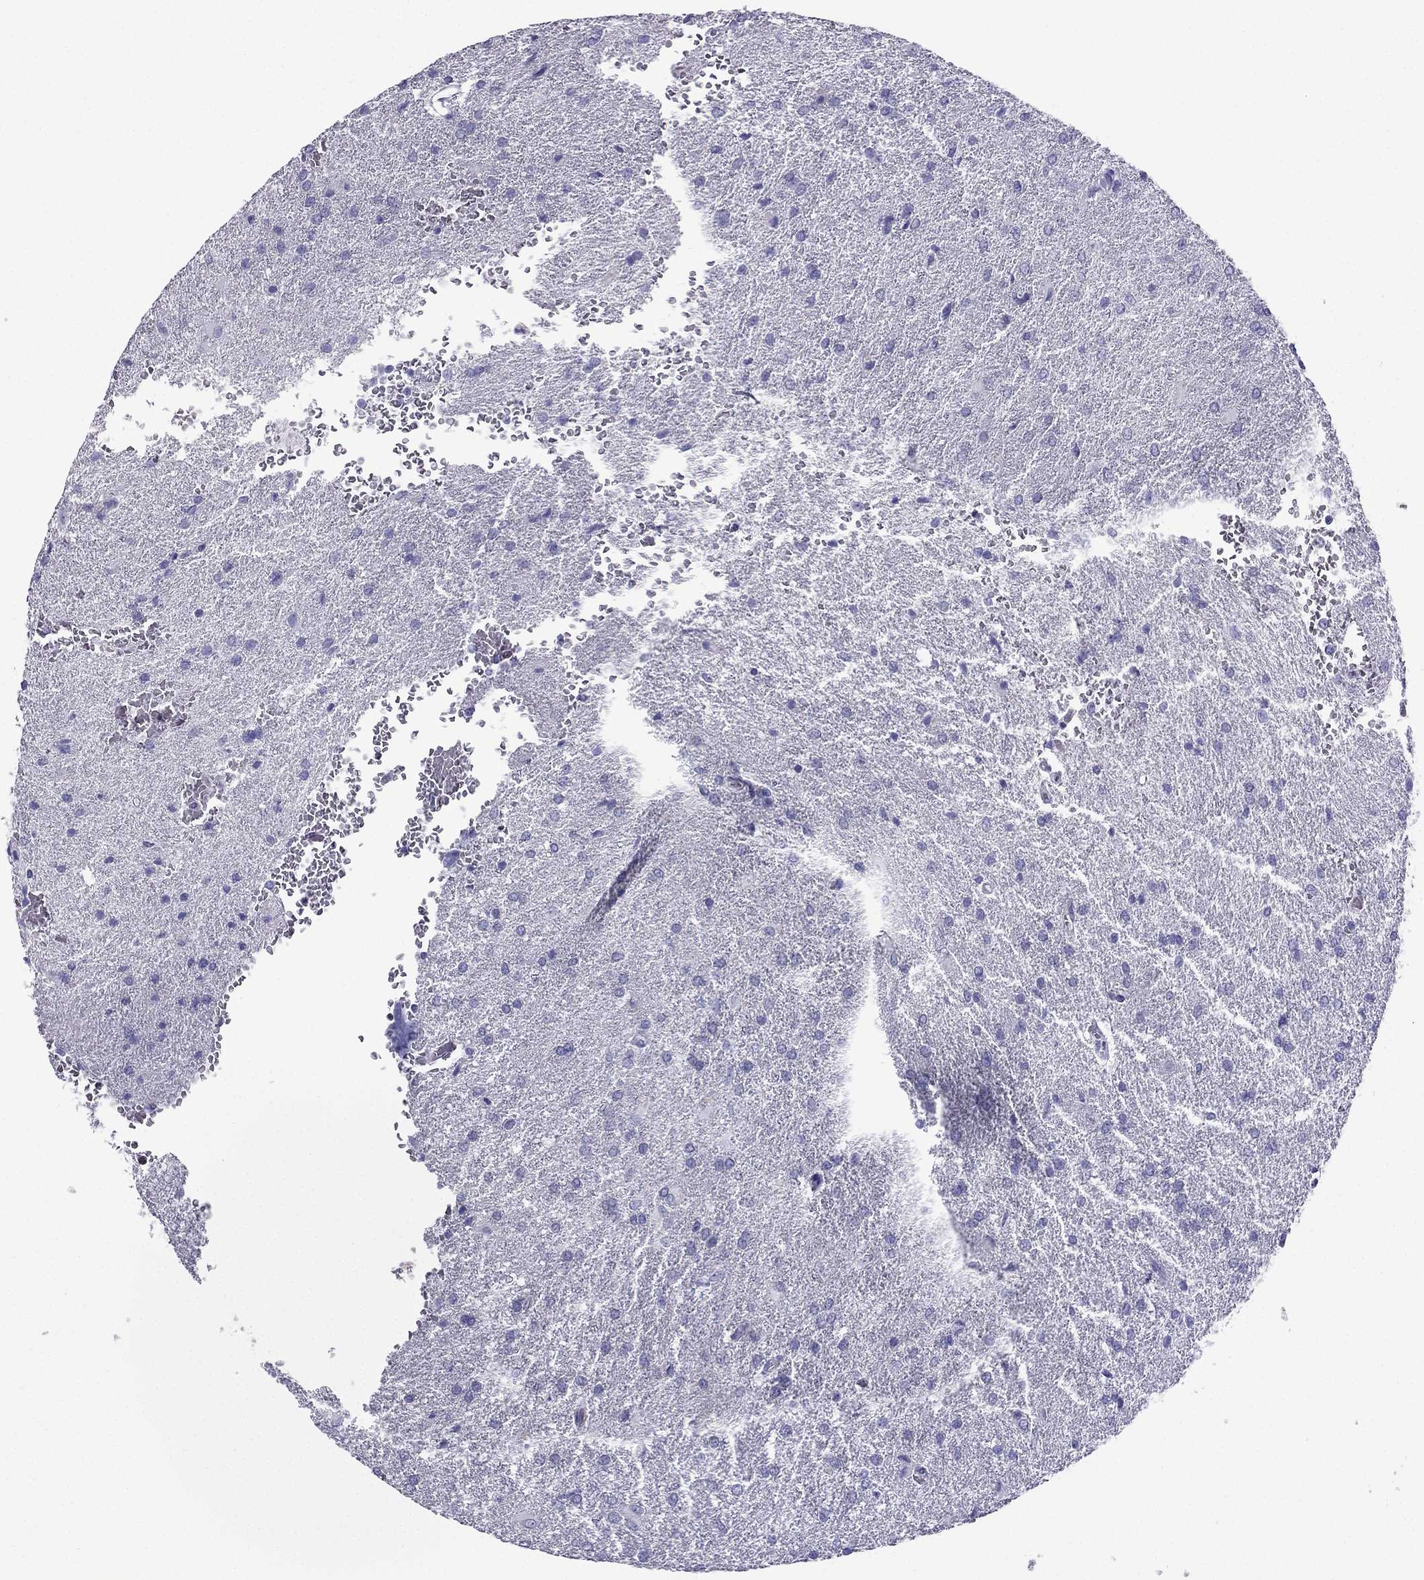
{"staining": {"intensity": "negative", "quantity": "none", "location": "none"}, "tissue": "glioma", "cell_type": "Tumor cells", "image_type": "cancer", "snomed": [{"axis": "morphology", "description": "Glioma, malignant, High grade"}, {"axis": "topography", "description": "Brain"}], "caption": "A histopathology image of glioma stained for a protein shows no brown staining in tumor cells.", "gene": "GJA8", "patient": {"sex": "male", "age": 68}}